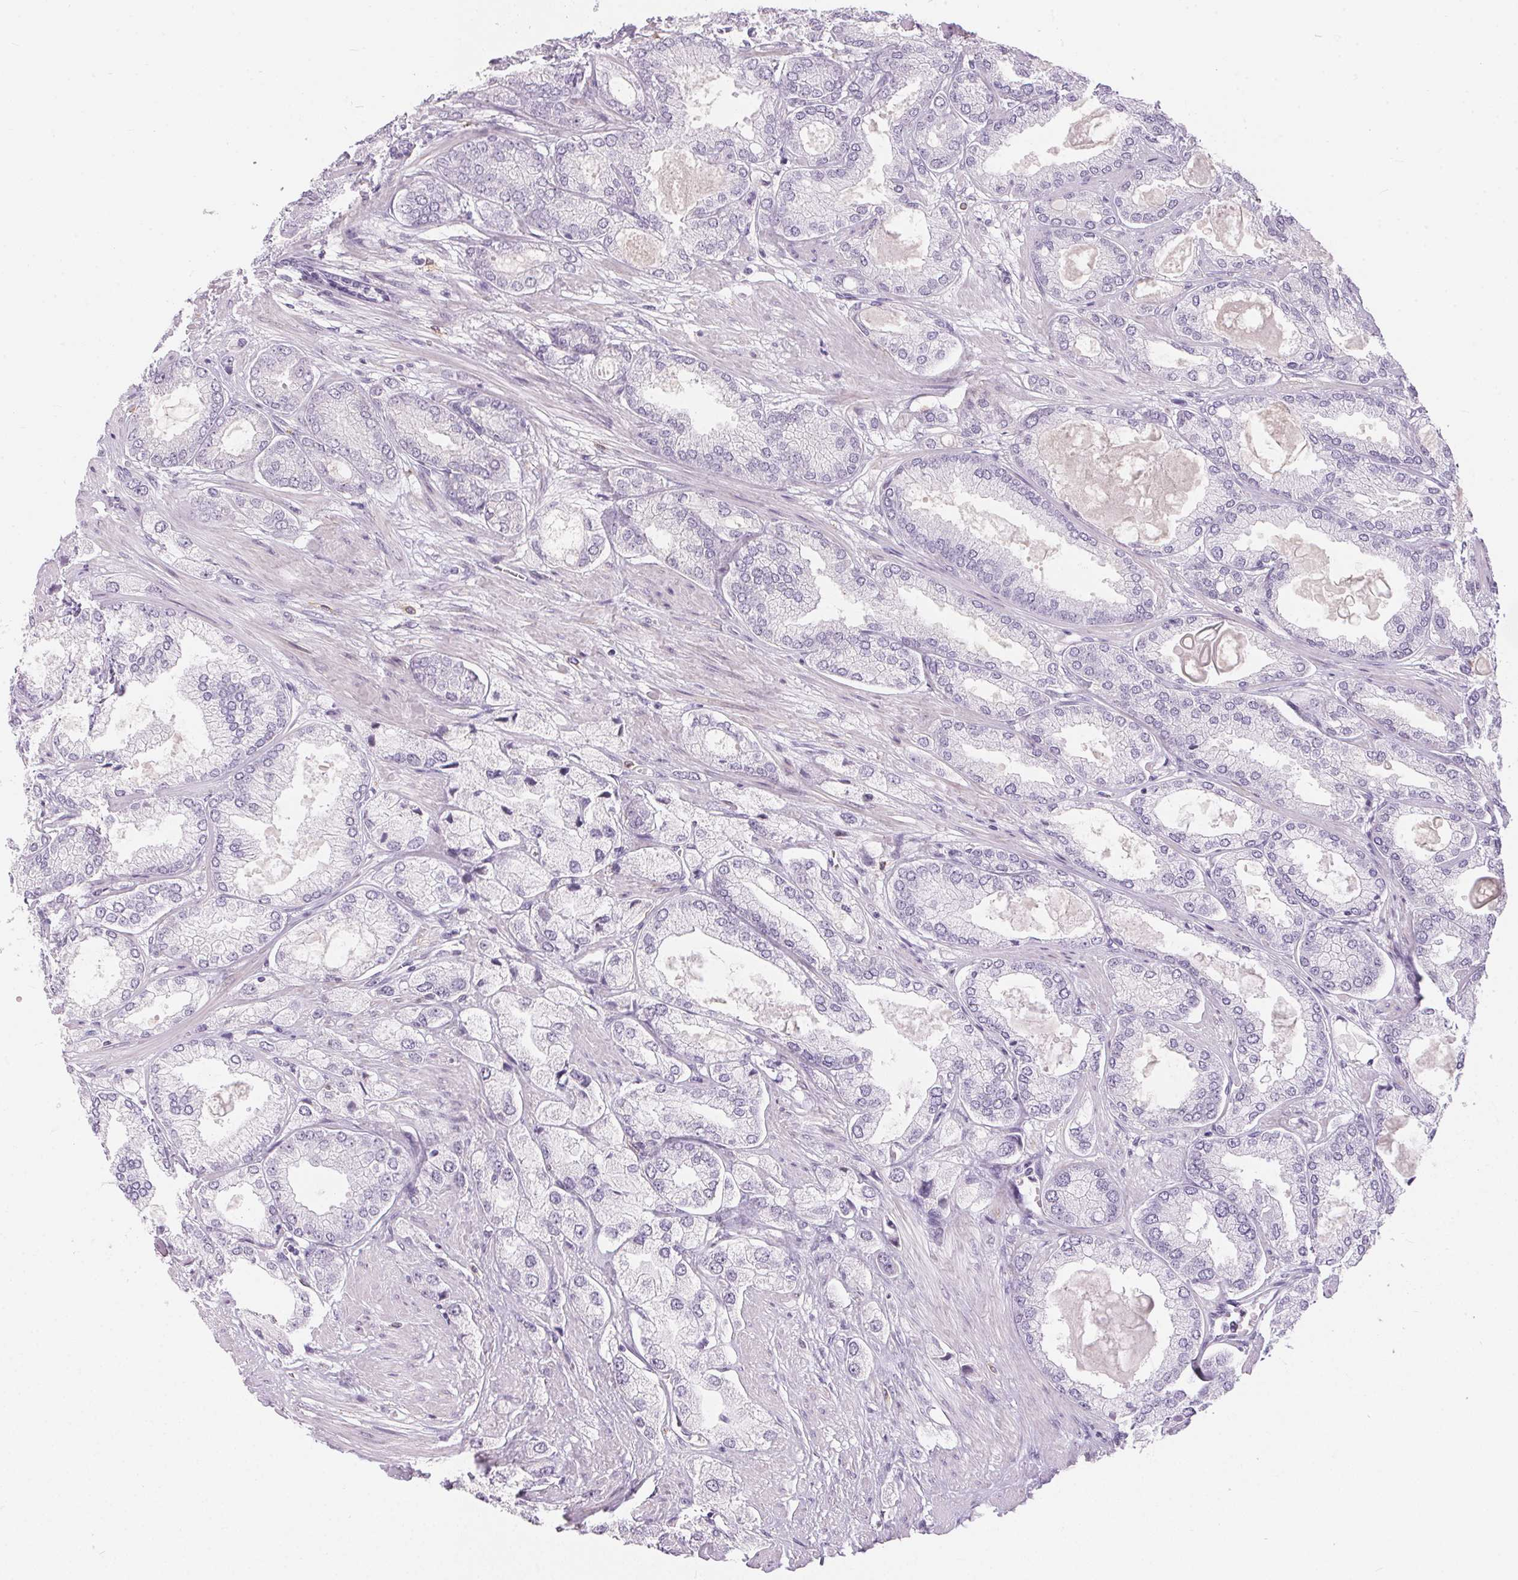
{"staining": {"intensity": "negative", "quantity": "none", "location": "none"}, "tissue": "prostate cancer", "cell_type": "Tumor cells", "image_type": "cancer", "snomed": [{"axis": "morphology", "description": "Adenocarcinoma, High grade"}, {"axis": "topography", "description": "Prostate"}], "caption": "IHC of human high-grade adenocarcinoma (prostate) demonstrates no staining in tumor cells.", "gene": "CADPS", "patient": {"sex": "male", "age": 68}}